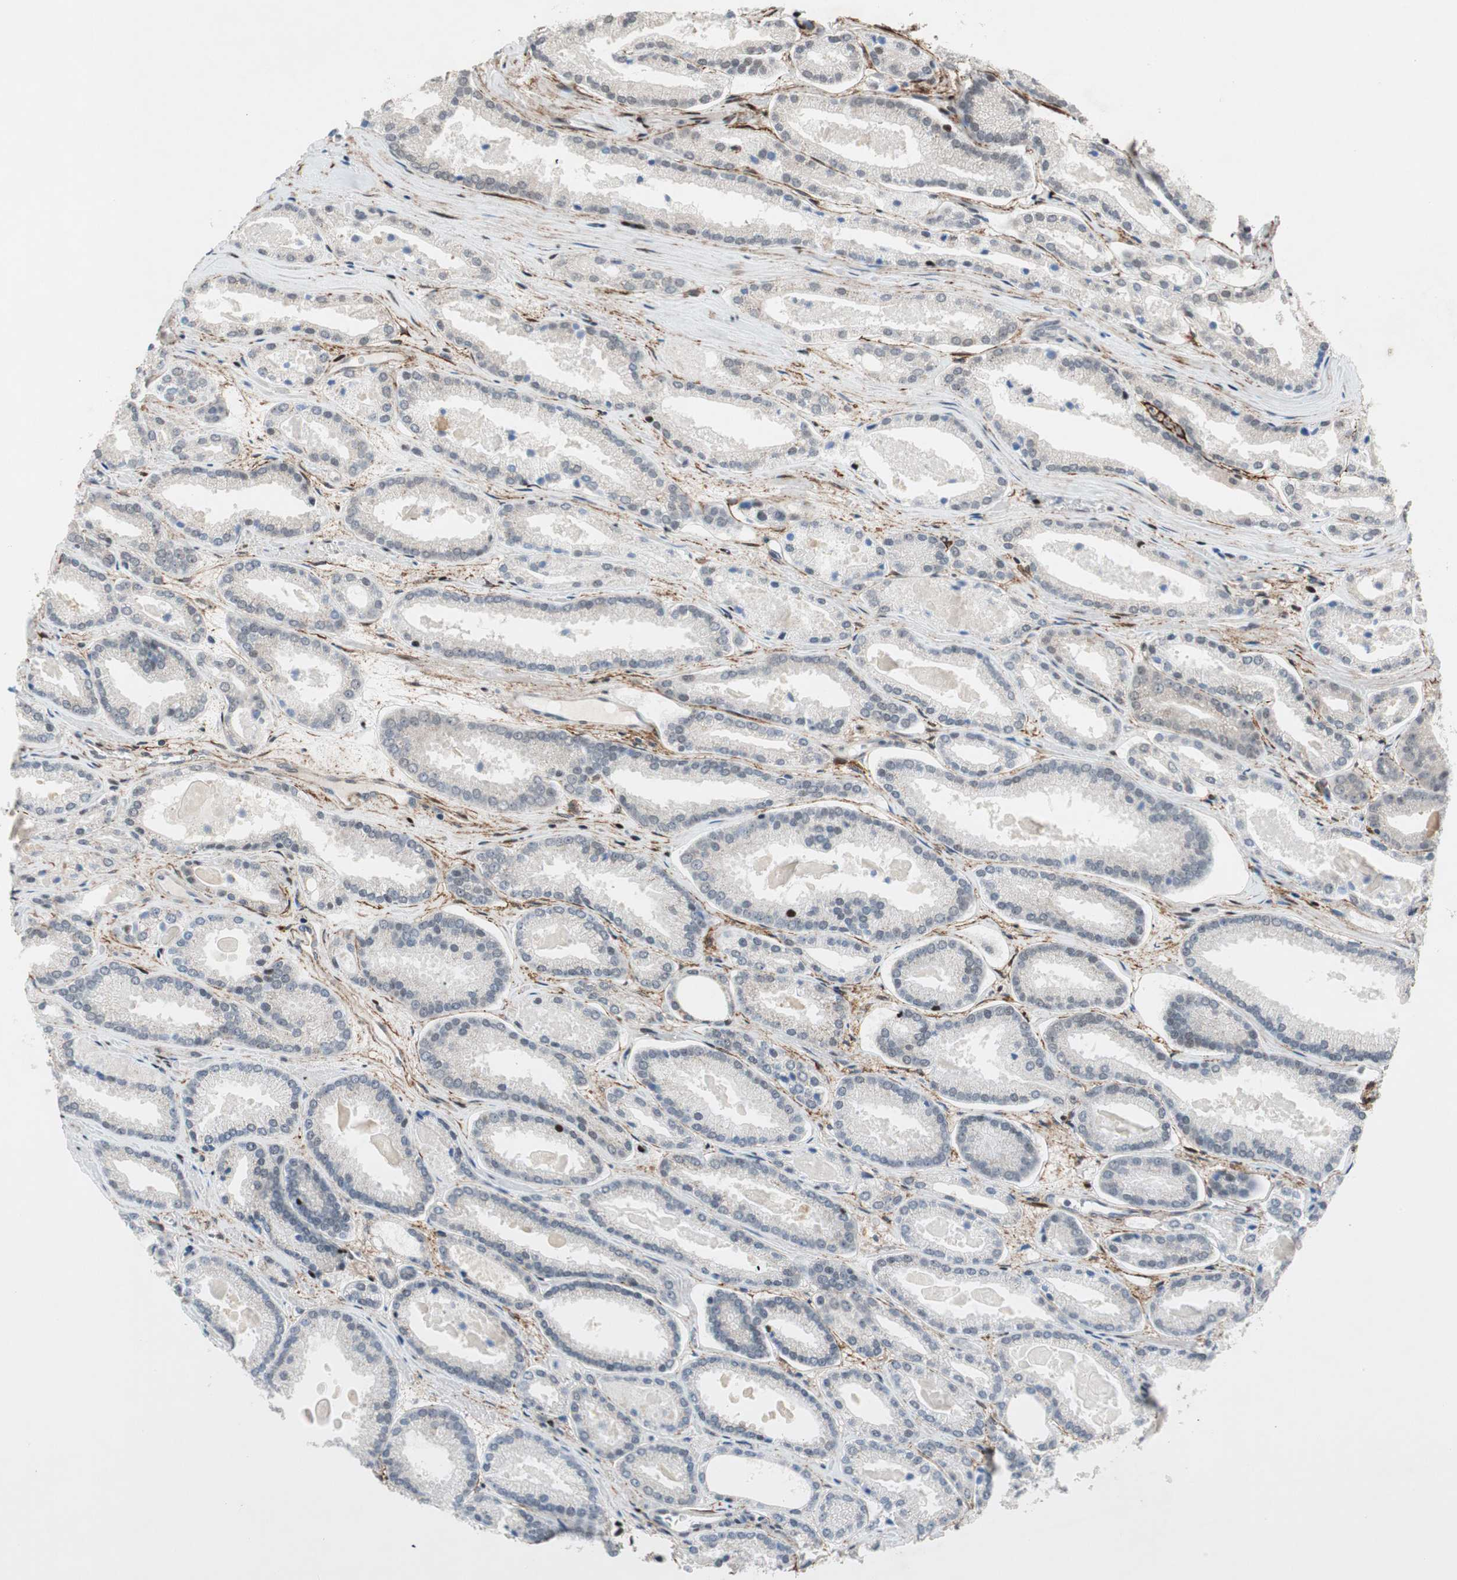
{"staining": {"intensity": "negative", "quantity": "none", "location": "none"}, "tissue": "prostate cancer", "cell_type": "Tumor cells", "image_type": "cancer", "snomed": [{"axis": "morphology", "description": "Adenocarcinoma, Low grade"}, {"axis": "topography", "description": "Prostate"}], "caption": "Immunohistochemical staining of prostate cancer displays no significant positivity in tumor cells.", "gene": "FBXO44", "patient": {"sex": "male", "age": 59}}